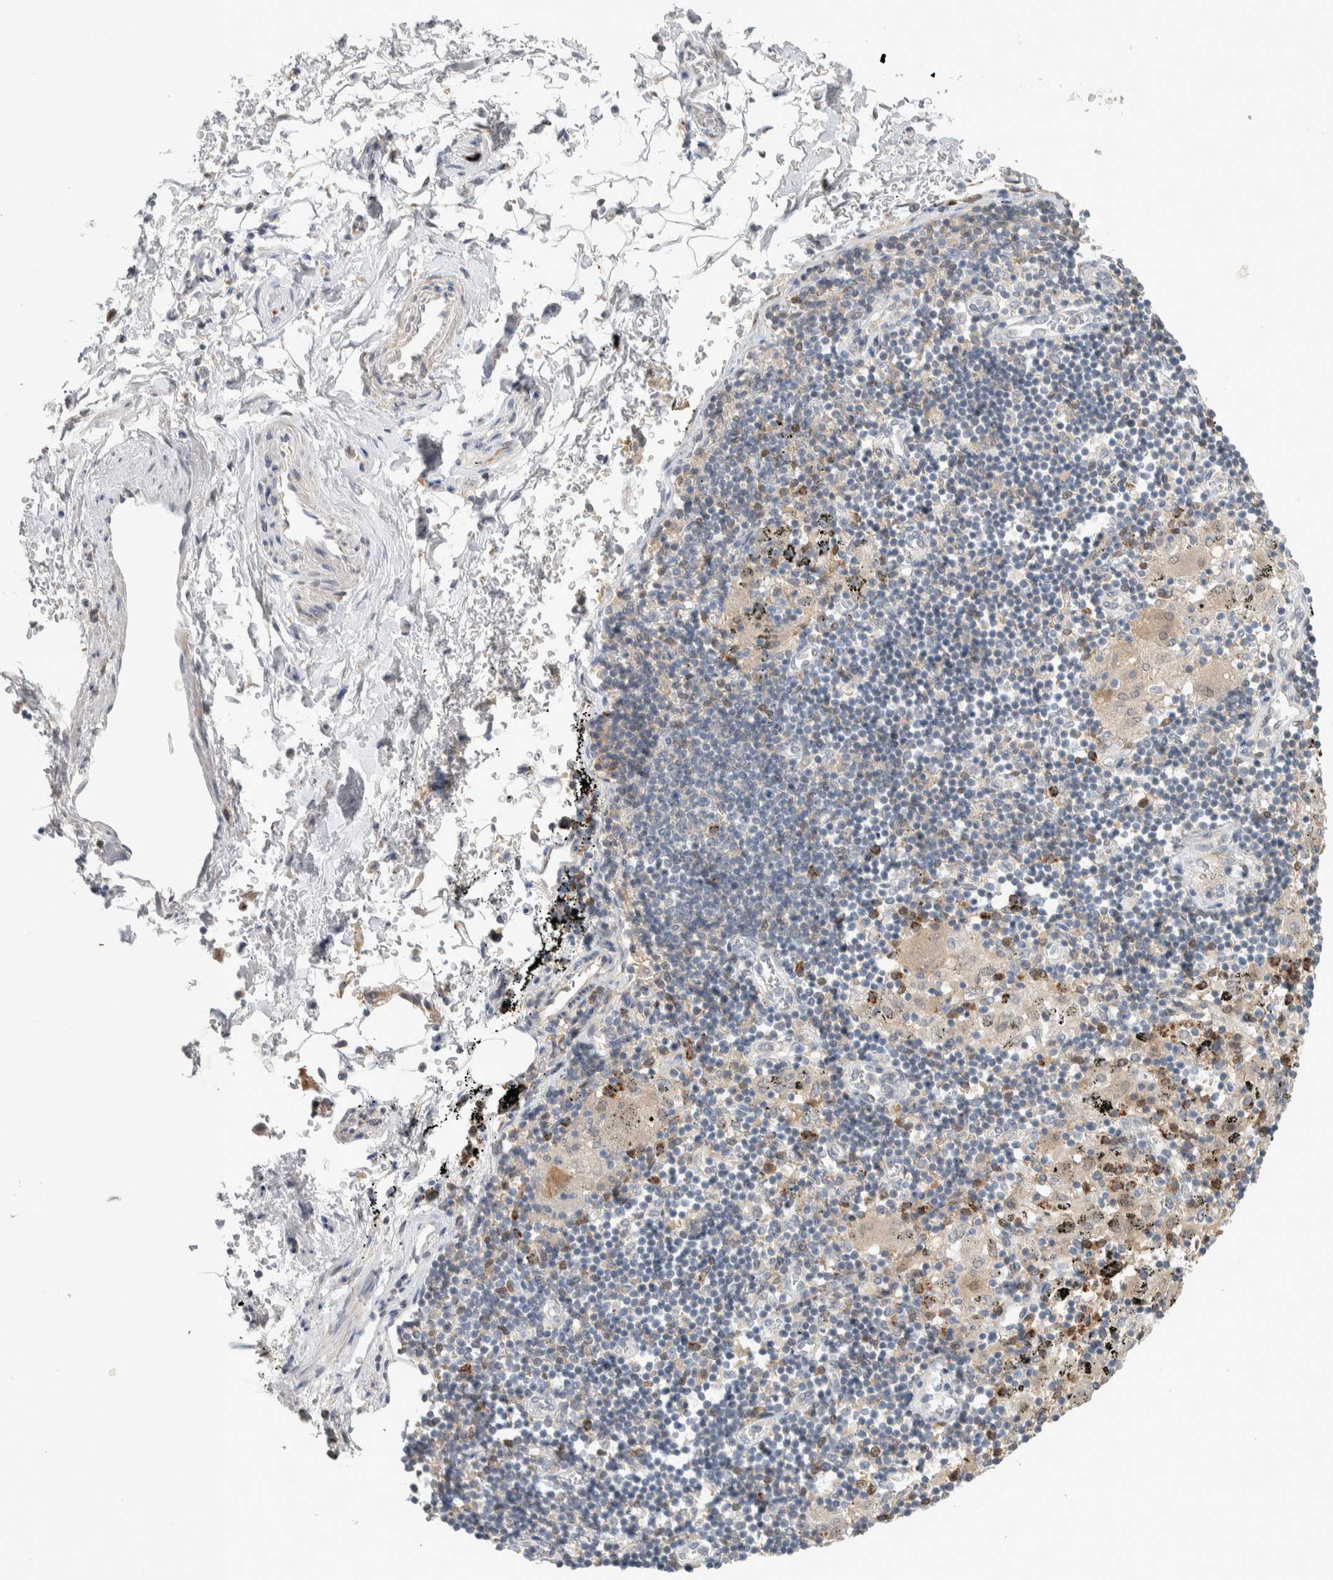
{"staining": {"intensity": "weak", "quantity": ">75%", "location": "cytoplasmic/membranous"}, "tissue": "adipose tissue", "cell_type": "Adipocytes", "image_type": "normal", "snomed": [{"axis": "morphology", "description": "Normal tissue, NOS"}, {"axis": "topography", "description": "Cartilage tissue"}, {"axis": "topography", "description": "Lung"}], "caption": "Protein staining reveals weak cytoplasmic/membranous staining in about >75% of adipocytes in unremarkable adipose tissue.", "gene": "DEPTOR", "patient": {"sex": "female", "age": 77}}